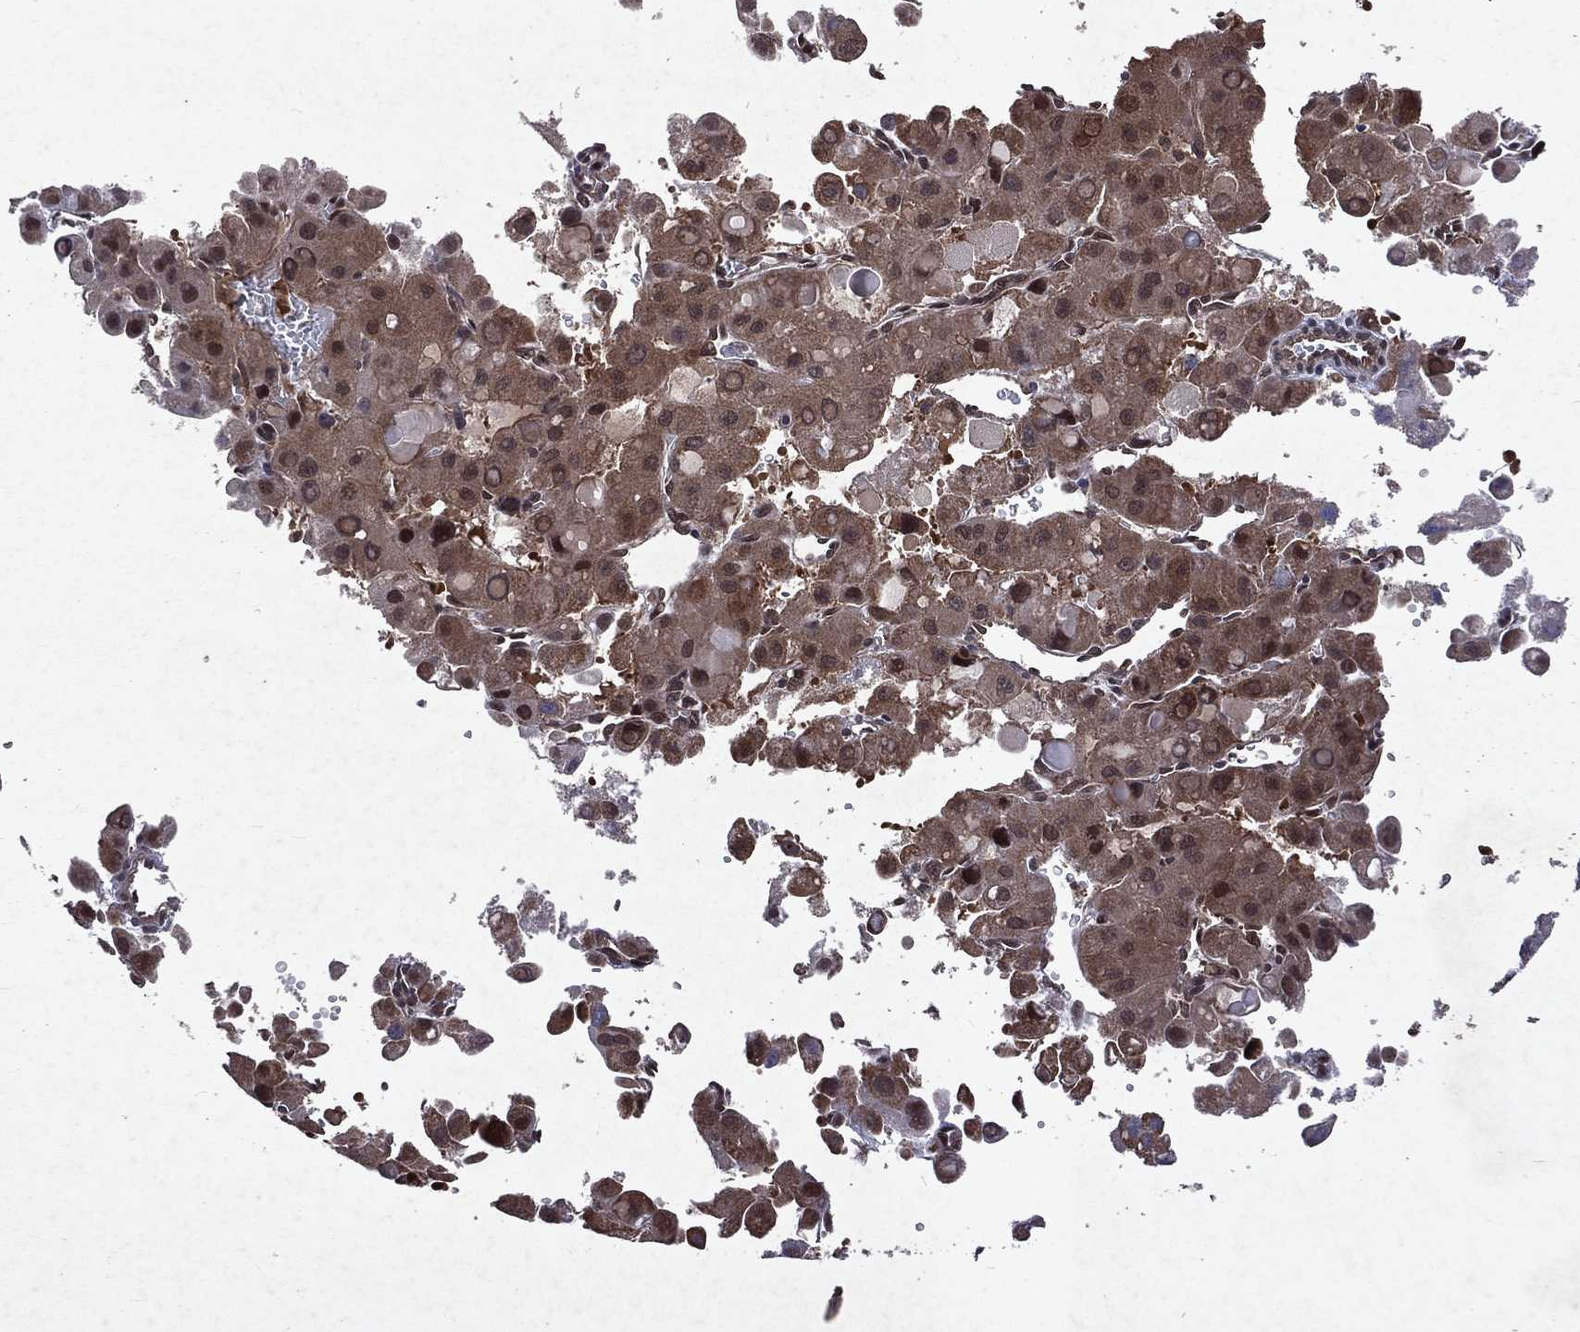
{"staining": {"intensity": "moderate", "quantity": "25%-75%", "location": "cytoplasmic/membranous,nuclear"}, "tissue": "liver cancer", "cell_type": "Tumor cells", "image_type": "cancer", "snomed": [{"axis": "morphology", "description": "Carcinoma, Hepatocellular, NOS"}, {"axis": "topography", "description": "Liver"}], "caption": "A photomicrograph of human hepatocellular carcinoma (liver) stained for a protein reveals moderate cytoplasmic/membranous and nuclear brown staining in tumor cells.", "gene": "MTAP", "patient": {"sex": "male", "age": 27}}